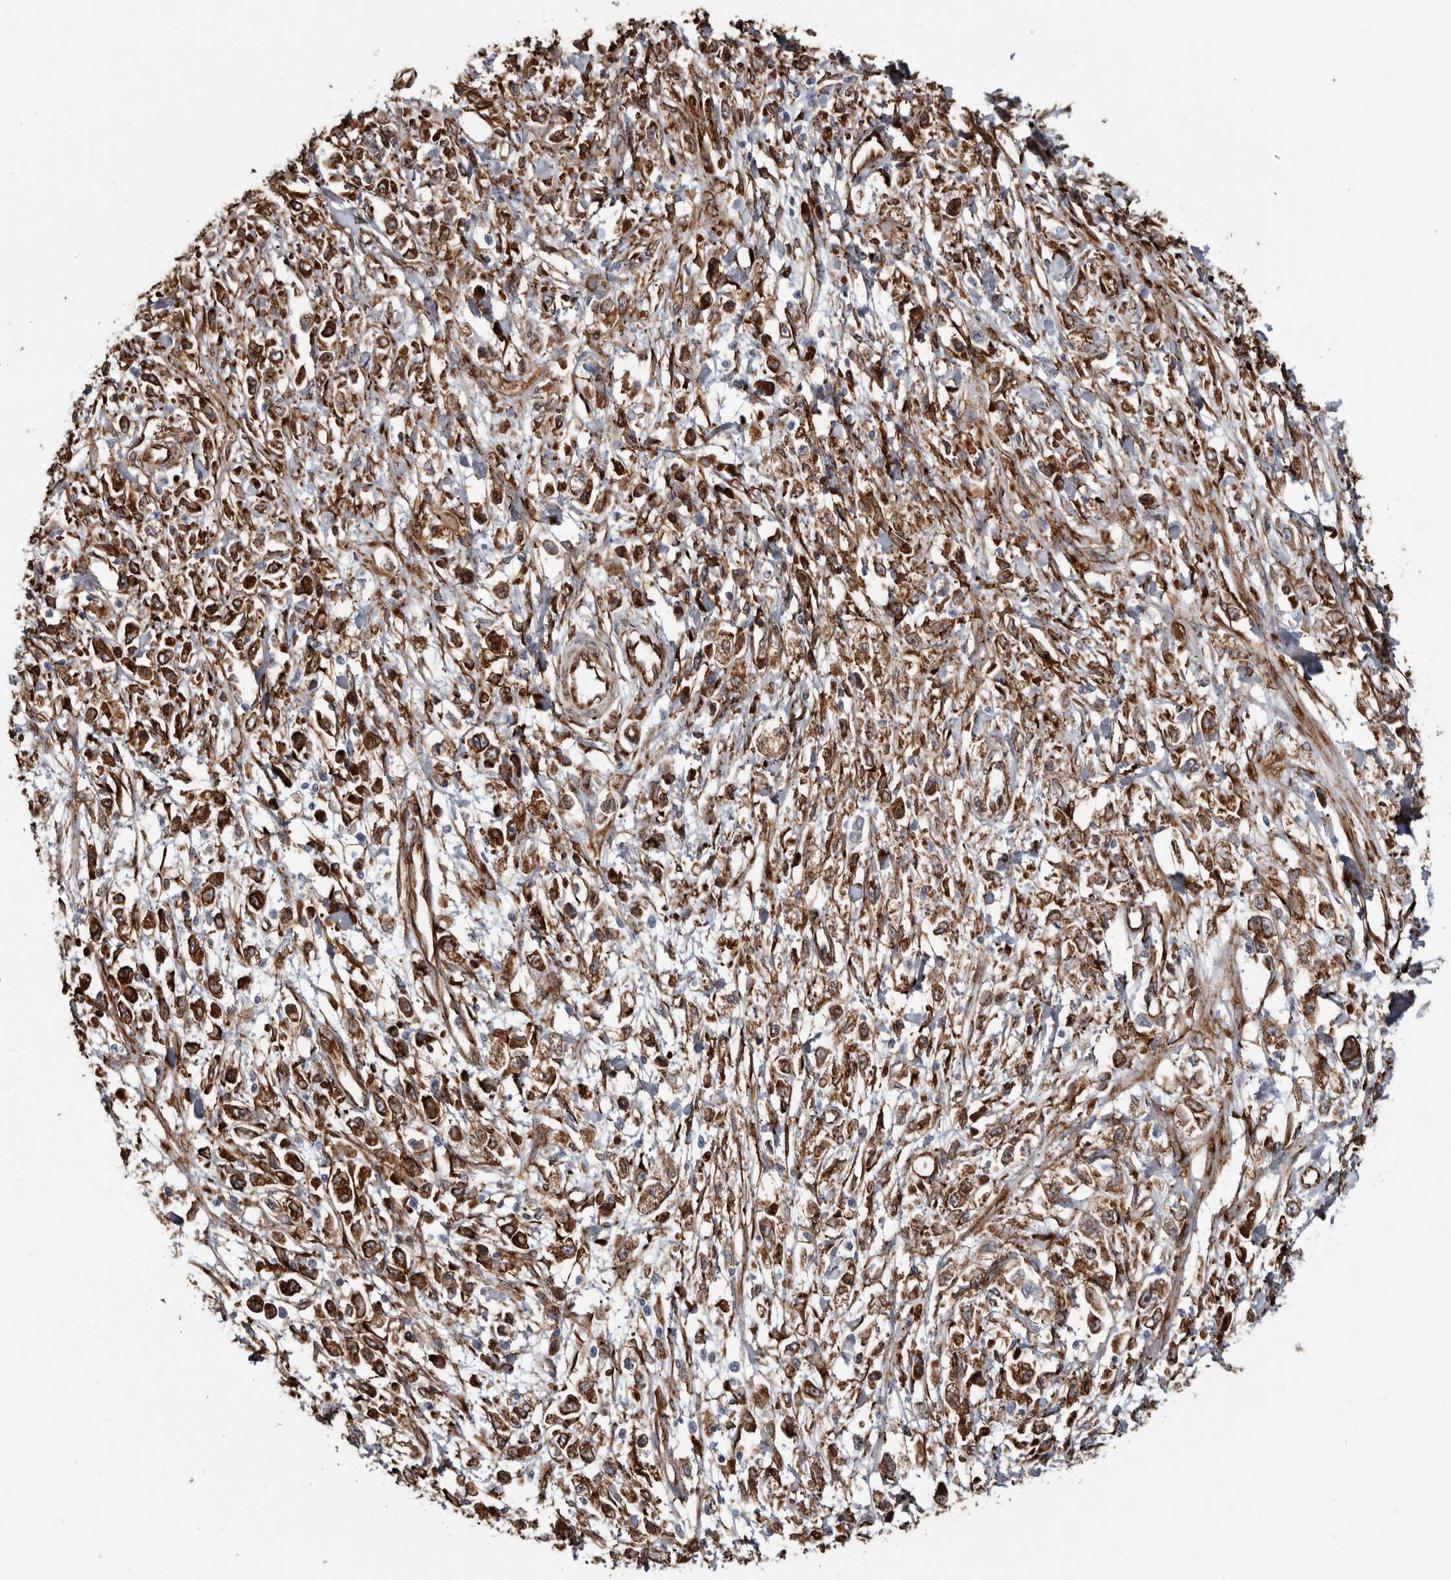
{"staining": {"intensity": "strong", "quantity": ">75%", "location": "cytoplasmic/membranous"}, "tissue": "stomach cancer", "cell_type": "Tumor cells", "image_type": "cancer", "snomed": [{"axis": "morphology", "description": "Adenocarcinoma, NOS"}, {"axis": "topography", "description": "Stomach"}], "caption": "Immunohistochemical staining of human stomach cancer (adenocarcinoma) reveals strong cytoplasmic/membranous protein expression in approximately >75% of tumor cells. (Brightfield microscopy of DAB IHC at high magnification).", "gene": "SEMA3E", "patient": {"sex": "female", "age": 59}}